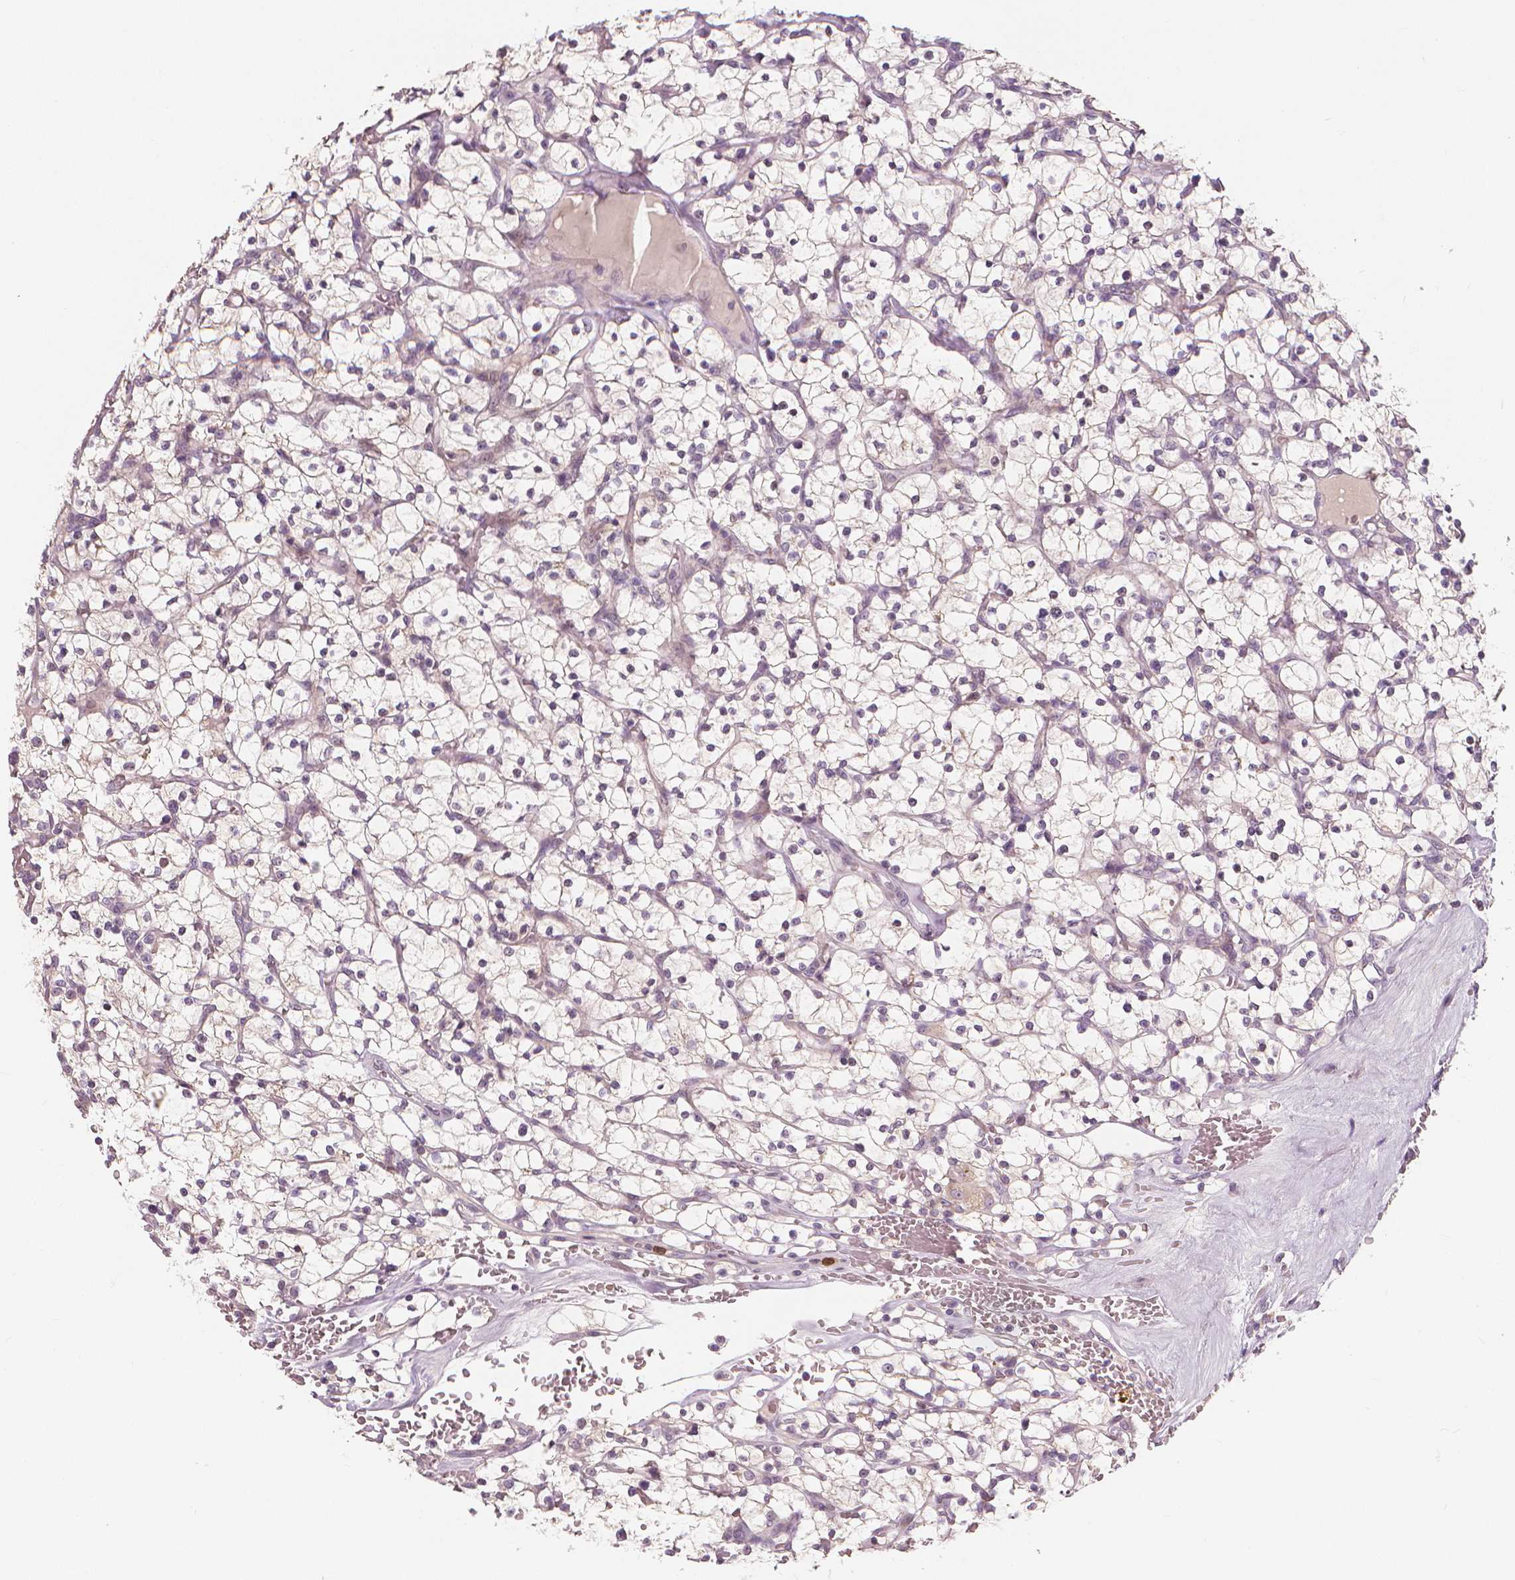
{"staining": {"intensity": "negative", "quantity": "none", "location": "none"}, "tissue": "renal cancer", "cell_type": "Tumor cells", "image_type": "cancer", "snomed": [{"axis": "morphology", "description": "Adenocarcinoma, NOS"}, {"axis": "topography", "description": "Kidney"}], "caption": "DAB (3,3'-diaminobenzidine) immunohistochemical staining of human renal adenocarcinoma reveals no significant expression in tumor cells.", "gene": "RNASE7", "patient": {"sex": "female", "age": 64}}